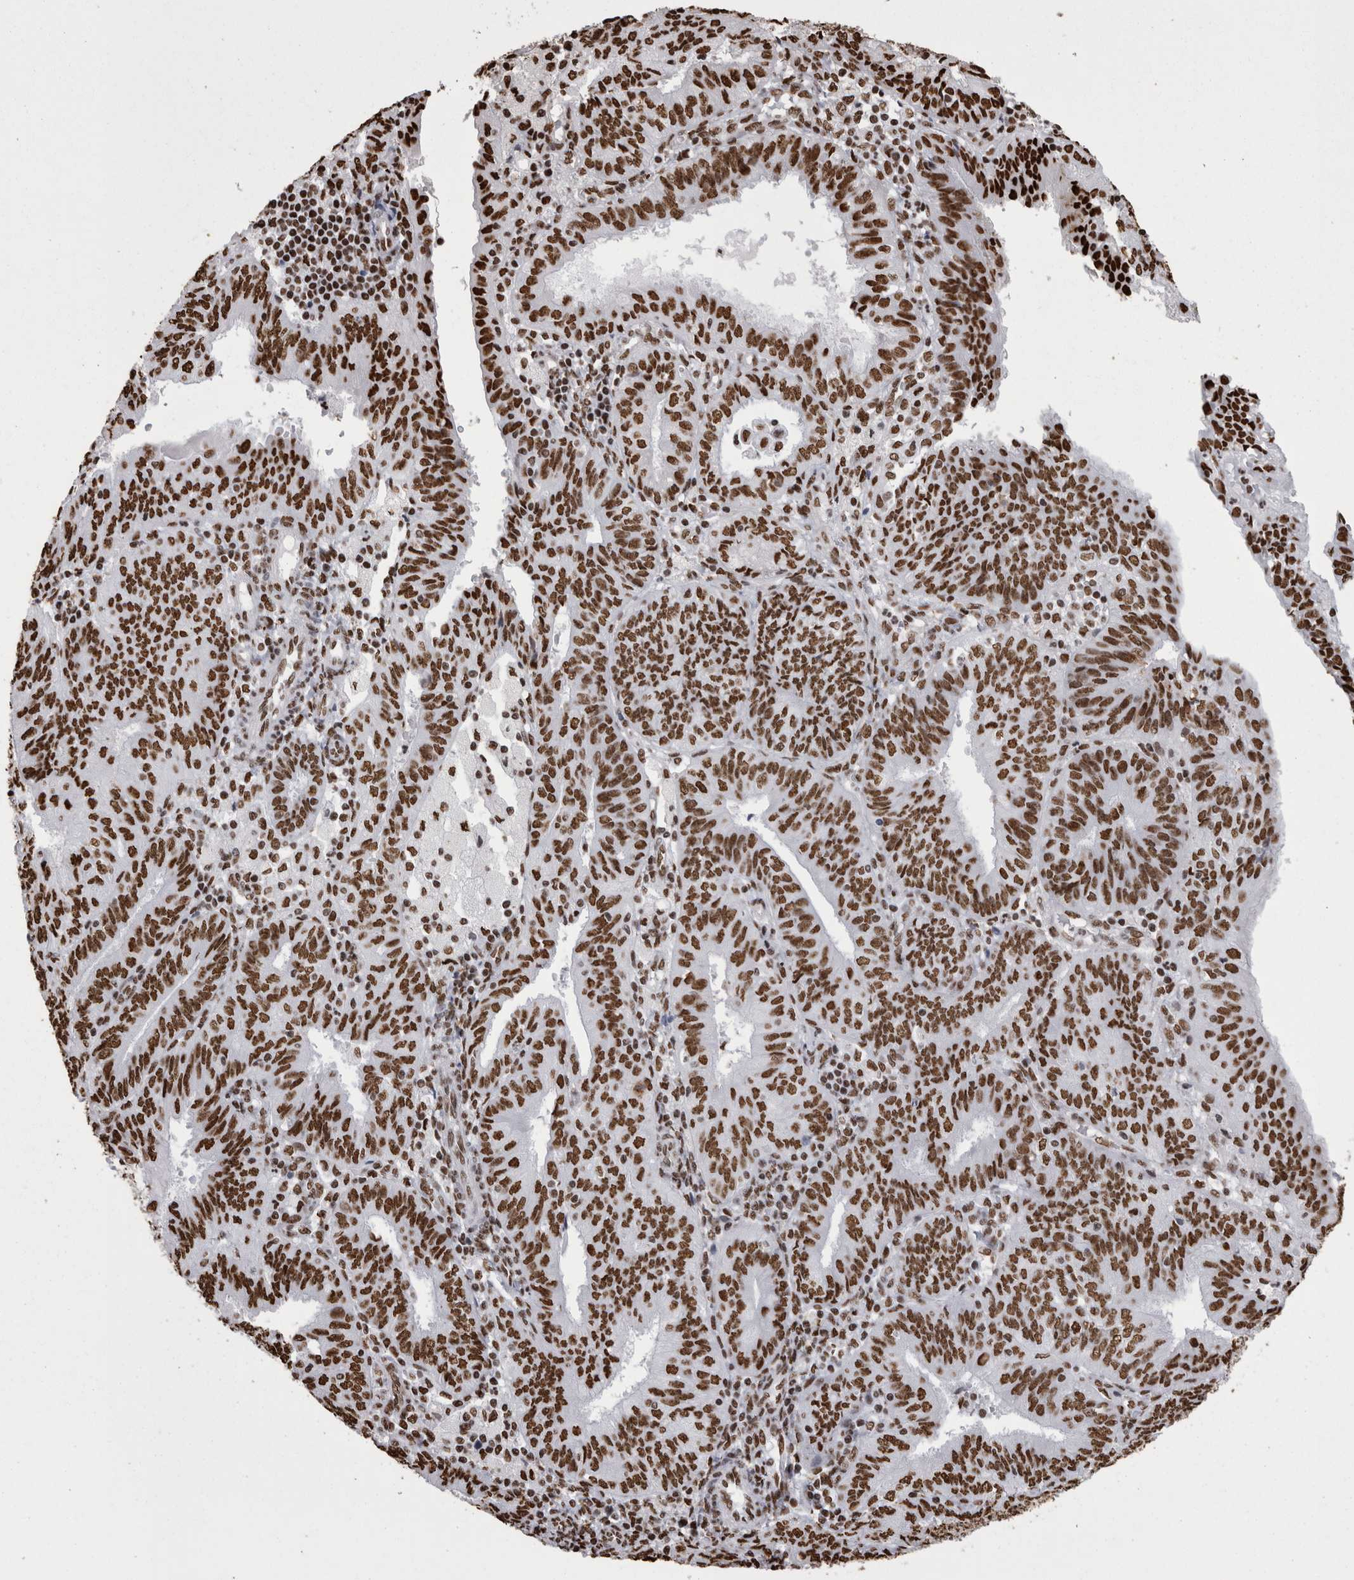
{"staining": {"intensity": "strong", "quantity": ">75%", "location": "nuclear"}, "tissue": "endometrial cancer", "cell_type": "Tumor cells", "image_type": "cancer", "snomed": [{"axis": "morphology", "description": "Adenocarcinoma, NOS"}, {"axis": "topography", "description": "Endometrium"}], "caption": "A brown stain labels strong nuclear expression of a protein in endometrial adenocarcinoma tumor cells. (IHC, brightfield microscopy, high magnification).", "gene": "HNRNPM", "patient": {"sex": "female", "age": 58}}